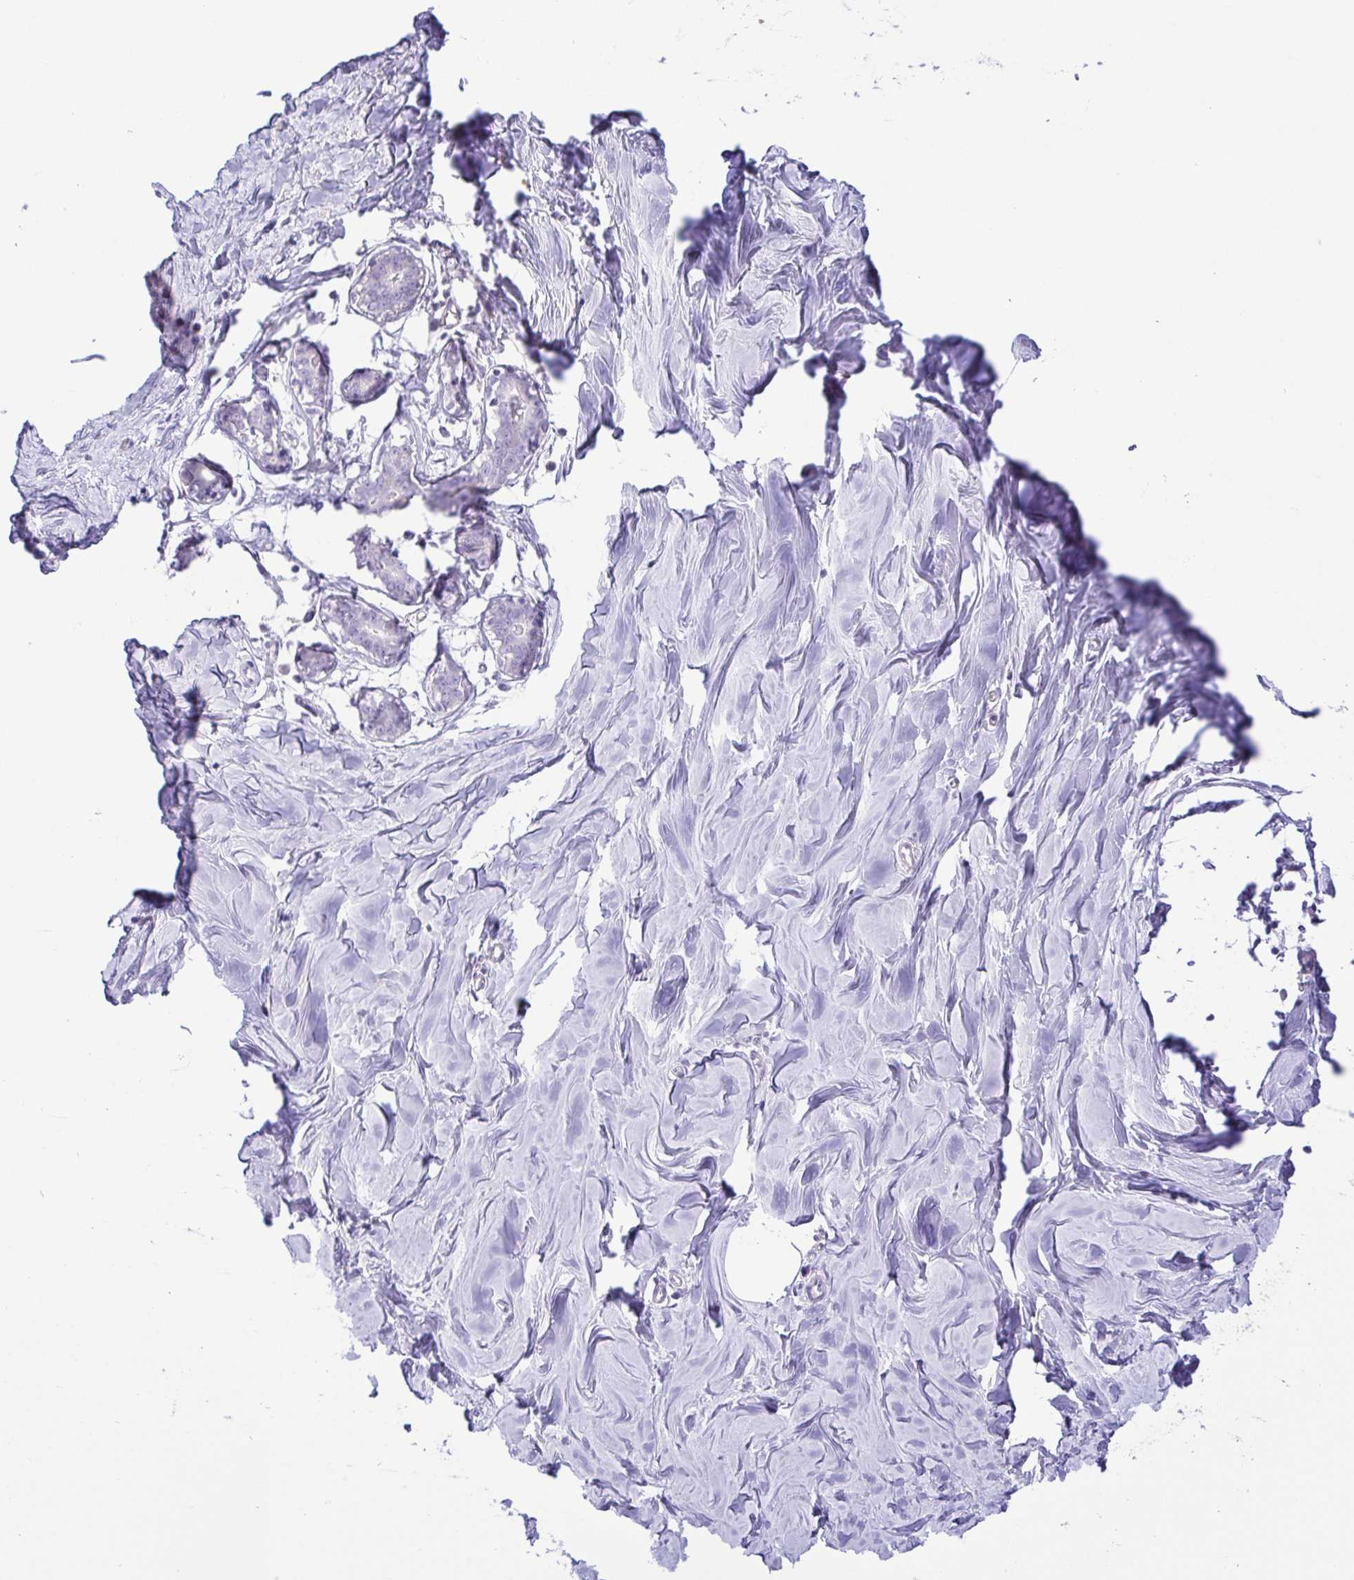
{"staining": {"intensity": "negative", "quantity": "none", "location": "none"}, "tissue": "breast", "cell_type": "Adipocytes", "image_type": "normal", "snomed": [{"axis": "morphology", "description": "Normal tissue, NOS"}, {"axis": "topography", "description": "Breast"}], "caption": "Image shows no protein staining in adipocytes of normal breast. (Immunohistochemistry, brightfield microscopy, high magnification).", "gene": "EPB42", "patient": {"sex": "female", "age": 27}}